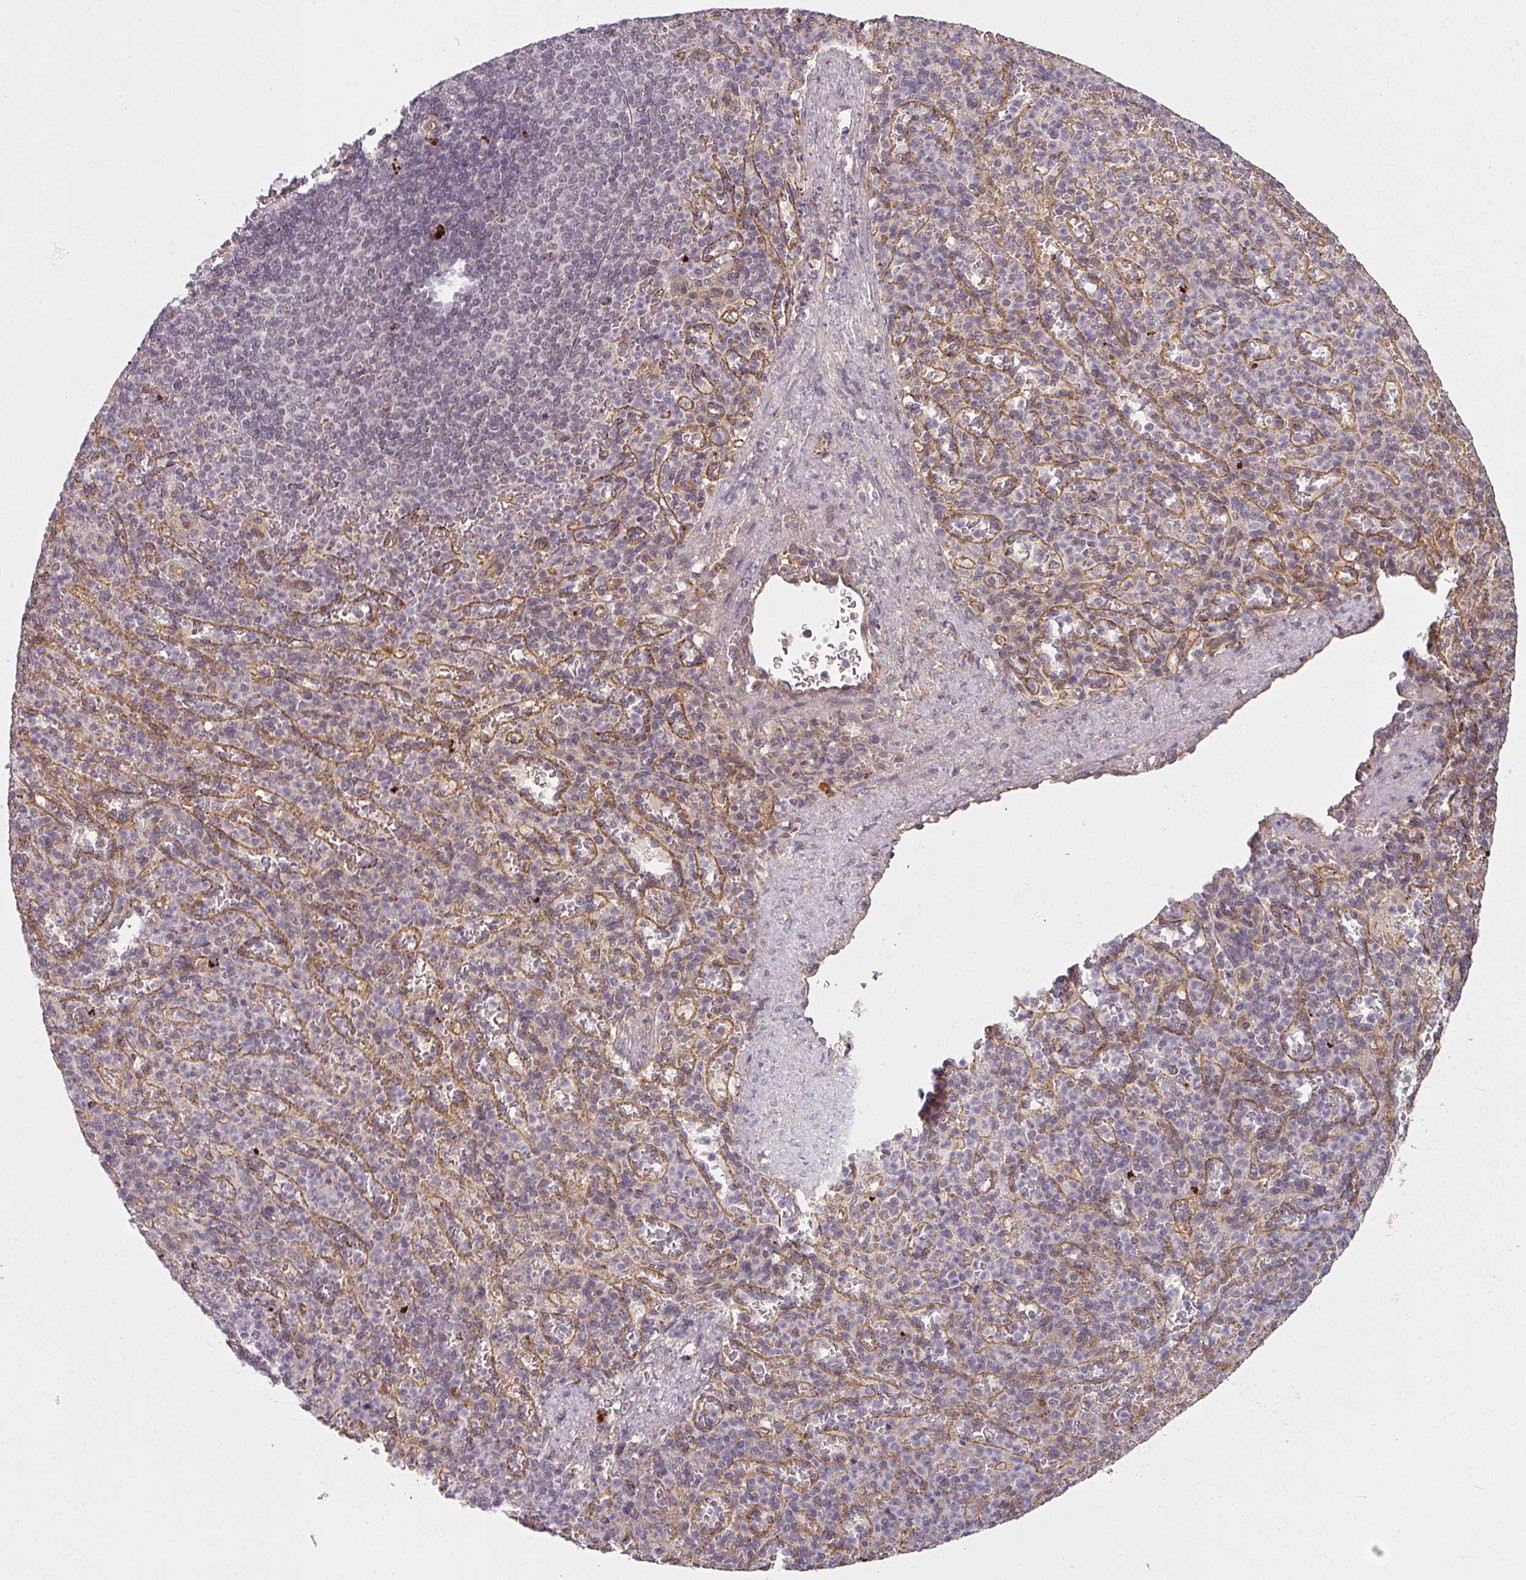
{"staining": {"intensity": "negative", "quantity": "none", "location": "none"}, "tissue": "spleen", "cell_type": "Cells in red pulp", "image_type": "normal", "snomed": [{"axis": "morphology", "description": "Normal tissue, NOS"}, {"axis": "topography", "description": "Spleen"}], "caption": "This micrograph is of benign spleen stained with IHC to label a protein in brown with the nuclei are counter-stained blue. There is no positivity in cells in red pulp.", "gene": "DIMT1", "patient": {"sex": "female", "age": 74}}